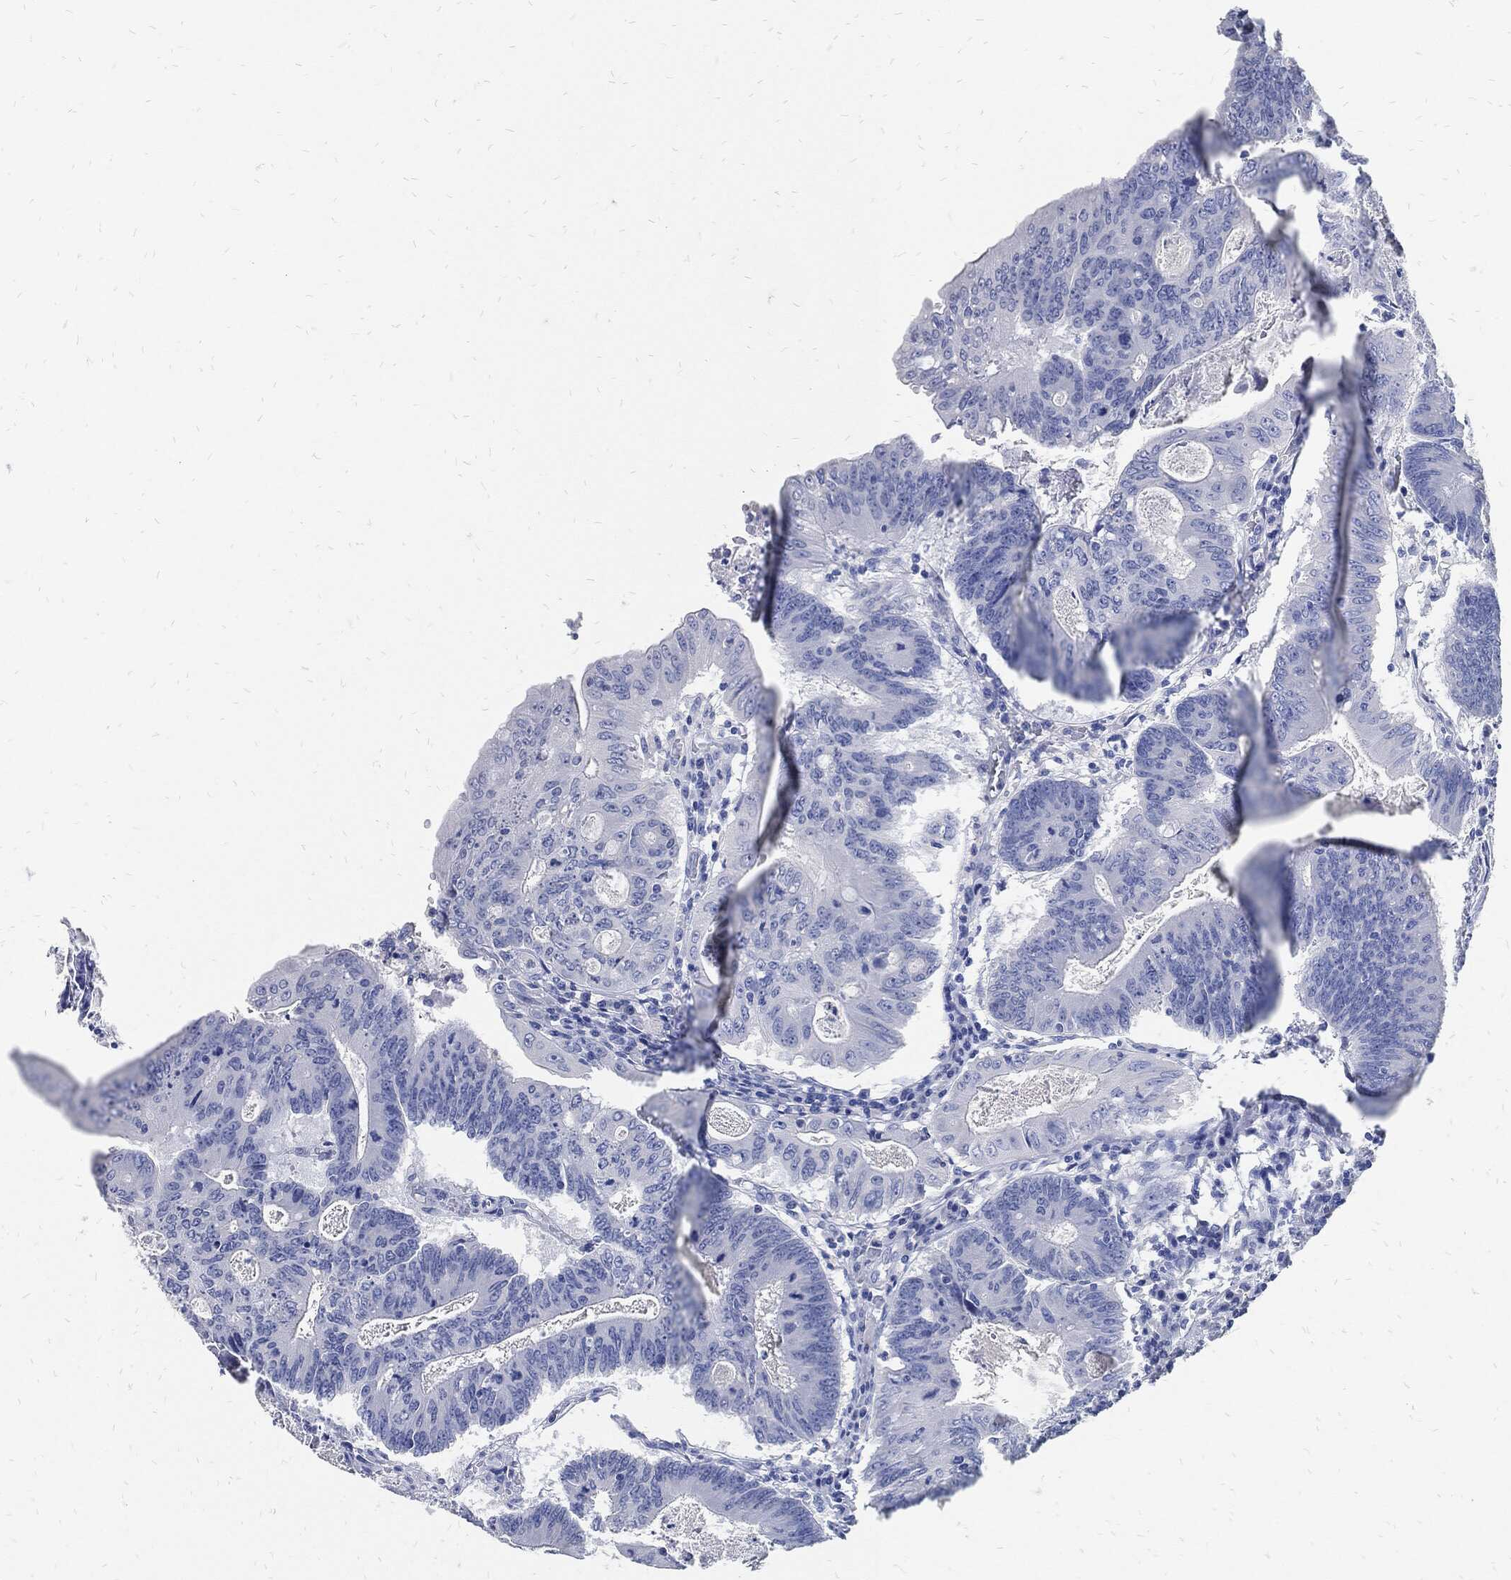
{"staining": {"intensity": "negative", "quantity": "none", "location": "none"}, "tissue": "colorectal cancer", "cell_type": "Tumor cells", "image_type": "cancer", "snomed": [{"axis": "morphology", "description": "Adenocarcinoma, NOS"}, {"axis": "topography", "description": "Colon"}], "caption": "Immunohistochemical staining of colorectal adenocarcinoma shows no significant staining in tumor cells. (DAB IHC, high magnification).", "gene": "FABP4", "patient": {"sex": "female", "age": 70}}